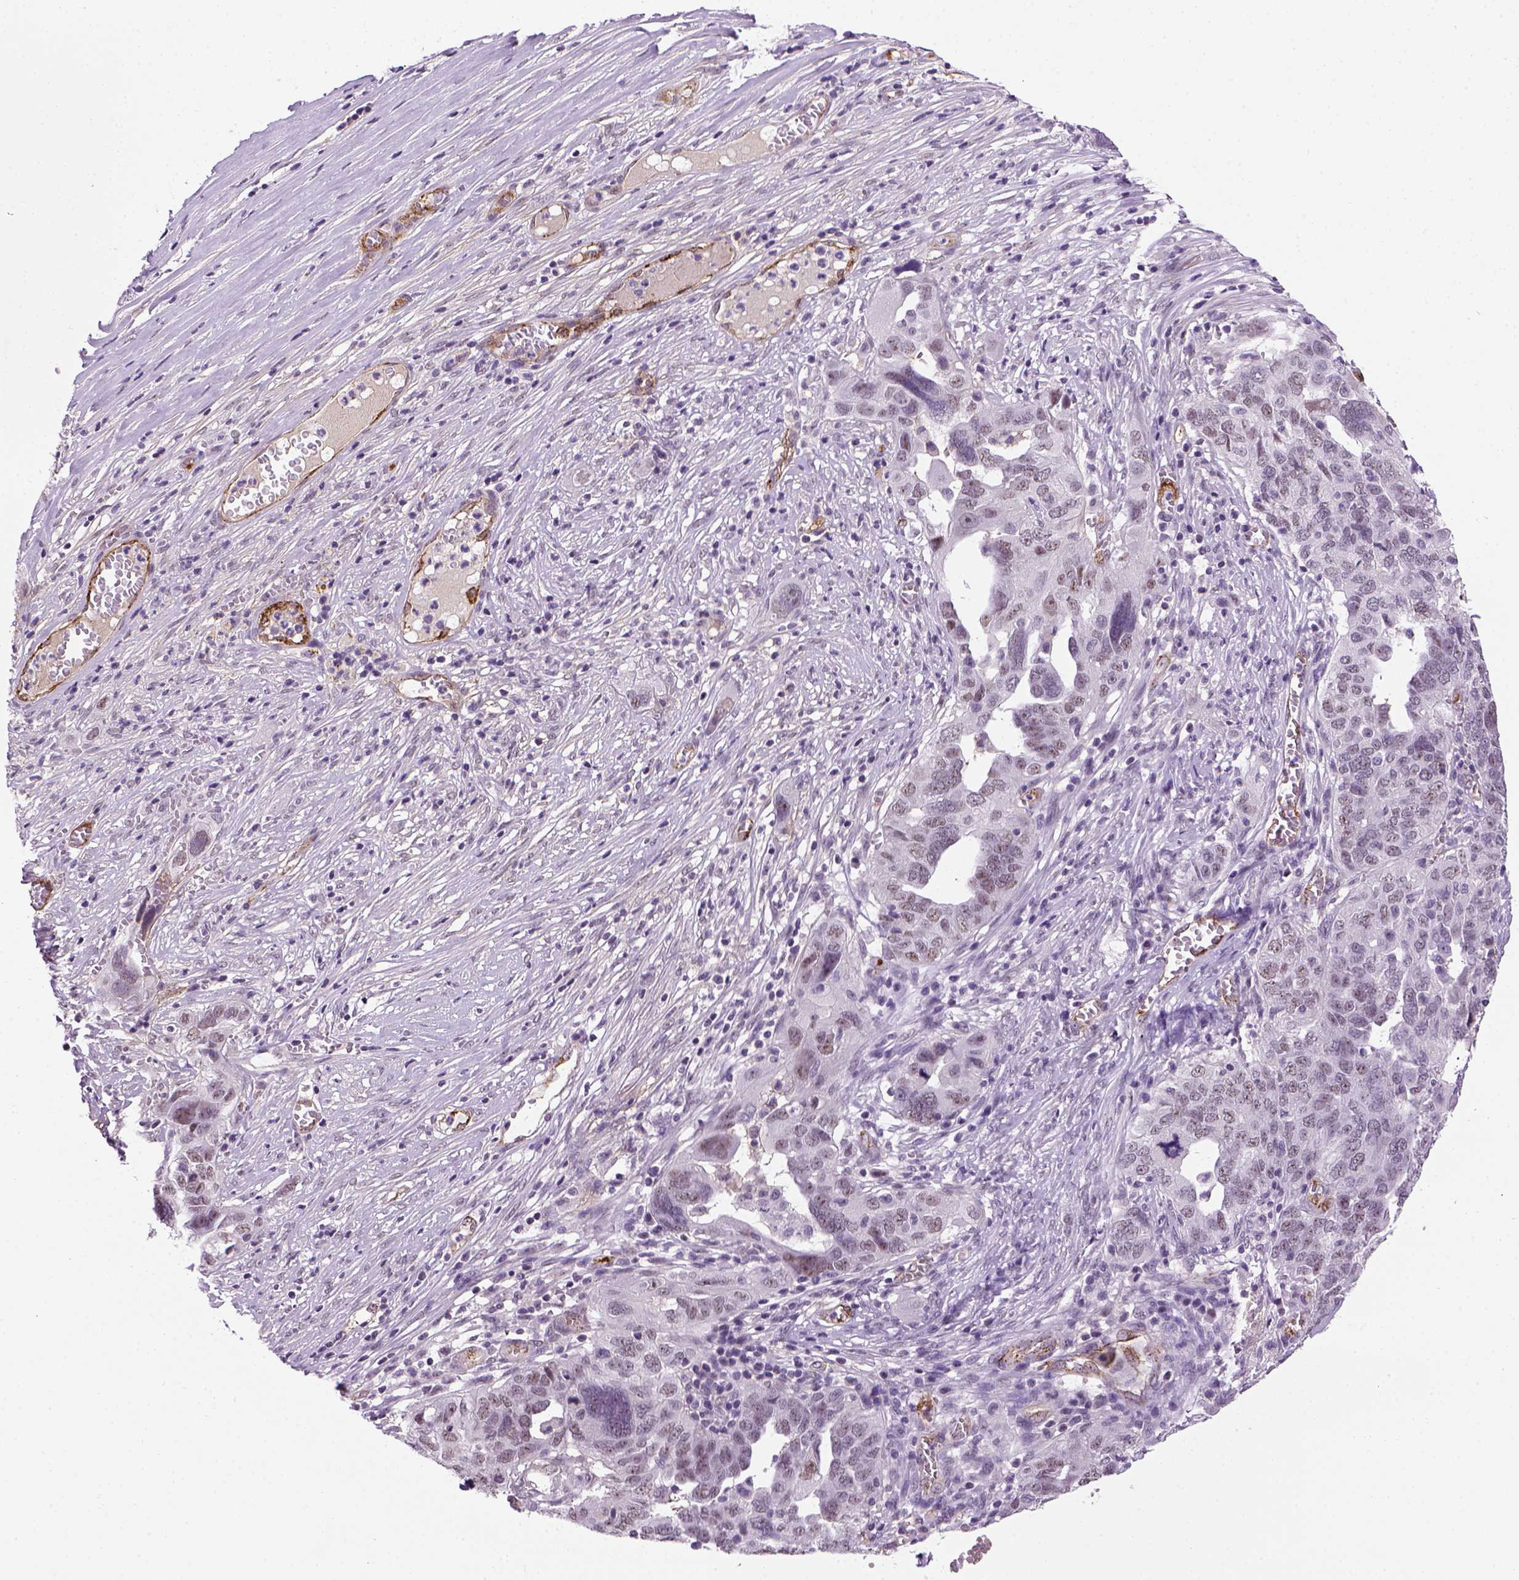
{"staining": {"intensity": "negative", "quantity": "none", "location": "none"}, "tissue": "ovarian cancer", "cell_type": "Tumor cells", "image_type": "cancer", "snomed": [{"axis": "morphology", "description": "Carcinoma, endometroid"}, {"axis": "topography", "description": "Soft tissue"}, {"axis": "topography", "description": "Ovary"}], "caption": "DAB (3,3'-diaminobenzidine) immunohistochemical staining of human endometroid carcinoma (ovarian) reveals no significant staining in tumor cells.", "gene": "VWF", "patient": {"sex": "female", "age": 52}}